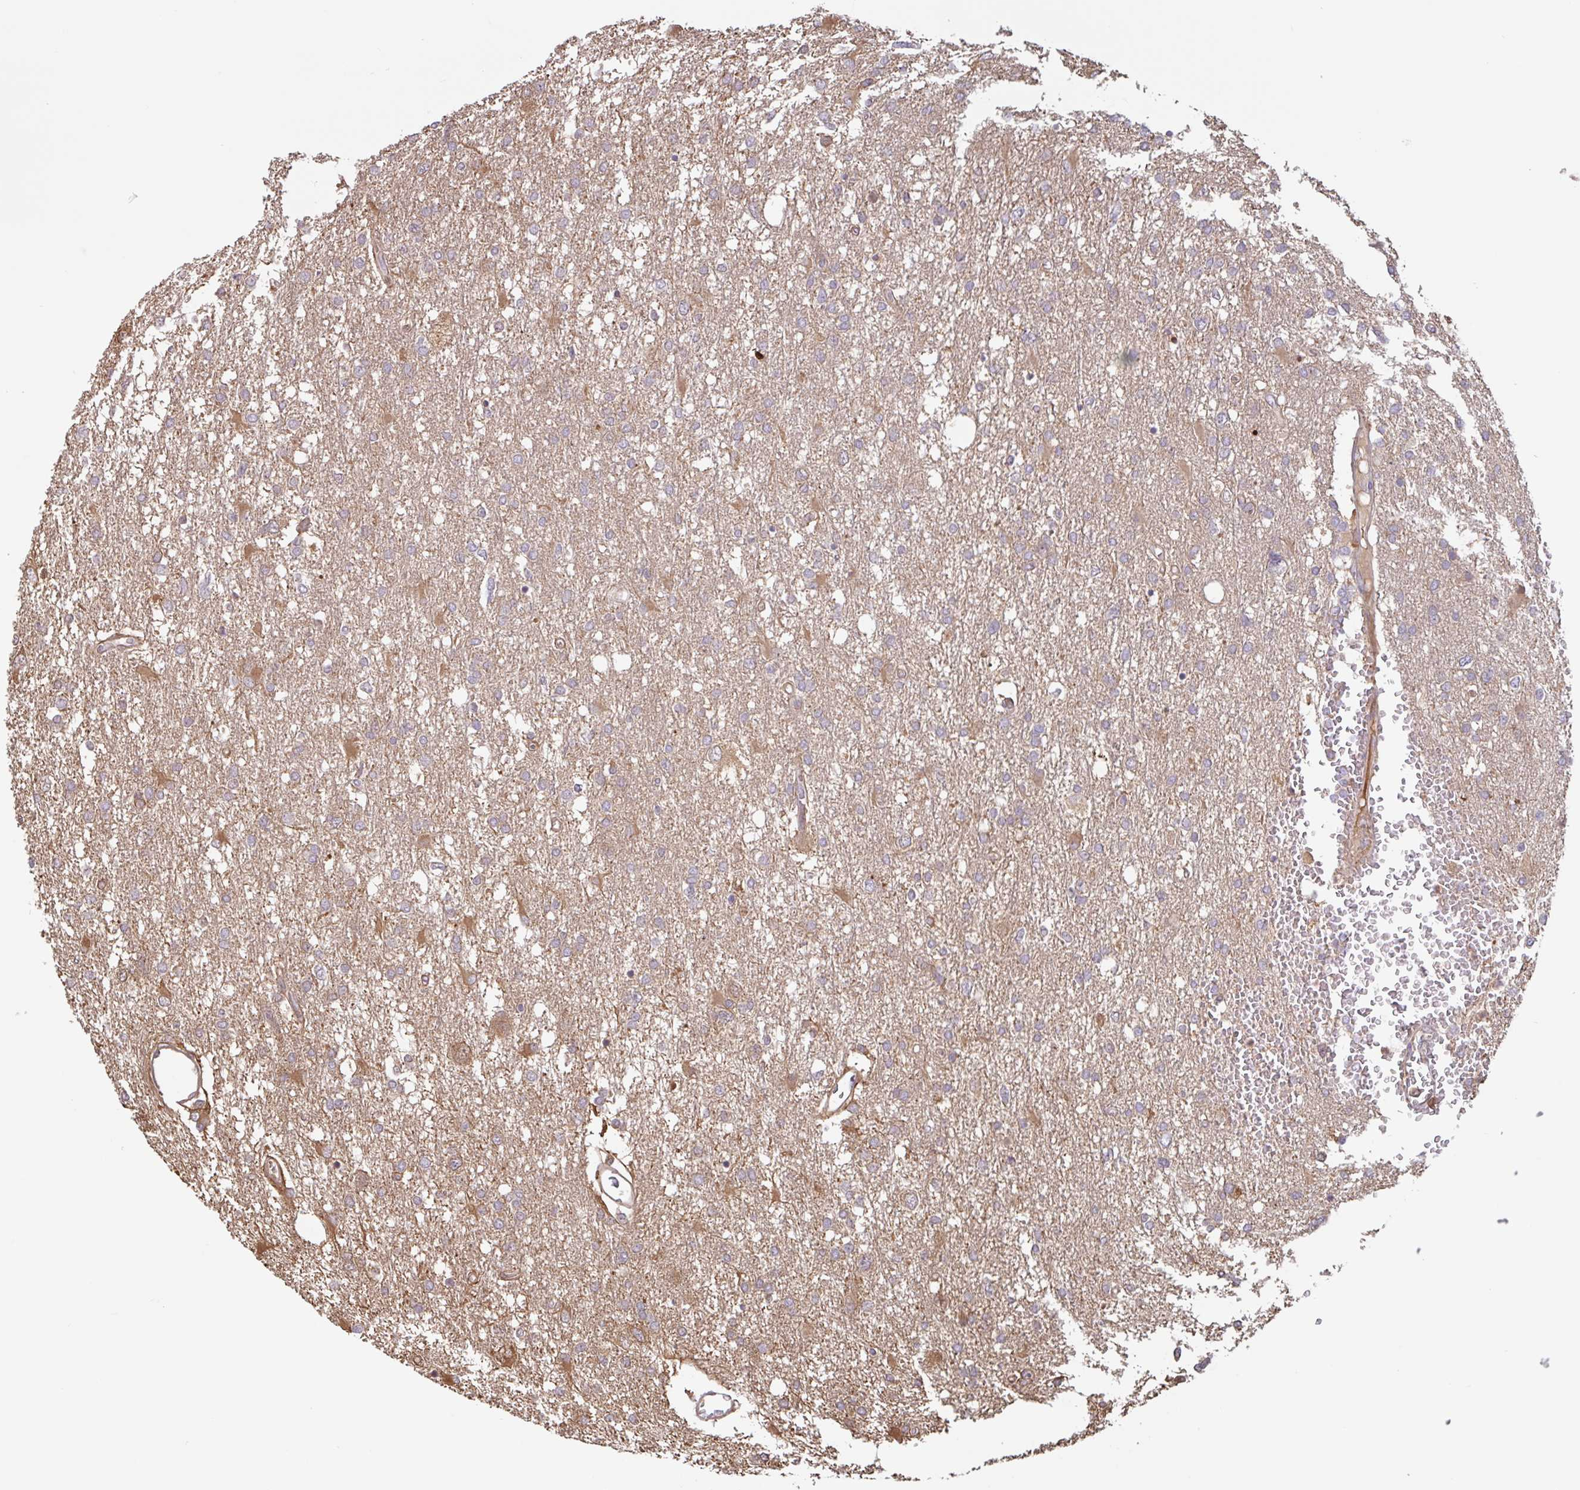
{"staining": {"intensity": "negative", "quantity": "none", "location": "none"}, "tissue": "glioma", "cell_type": "Tumor cells", "image_type": "cancer", "snomed": [{"axis": "morphology", "description": "Glioma, malignant, High grade"}, {"axis": "topography", "description": "Brain"}], "caption": "The image exhibits no significant staining in tumor cells of glioma.", "gene": "OTOP2", "patient": {"sex": "male", "age": 61}}